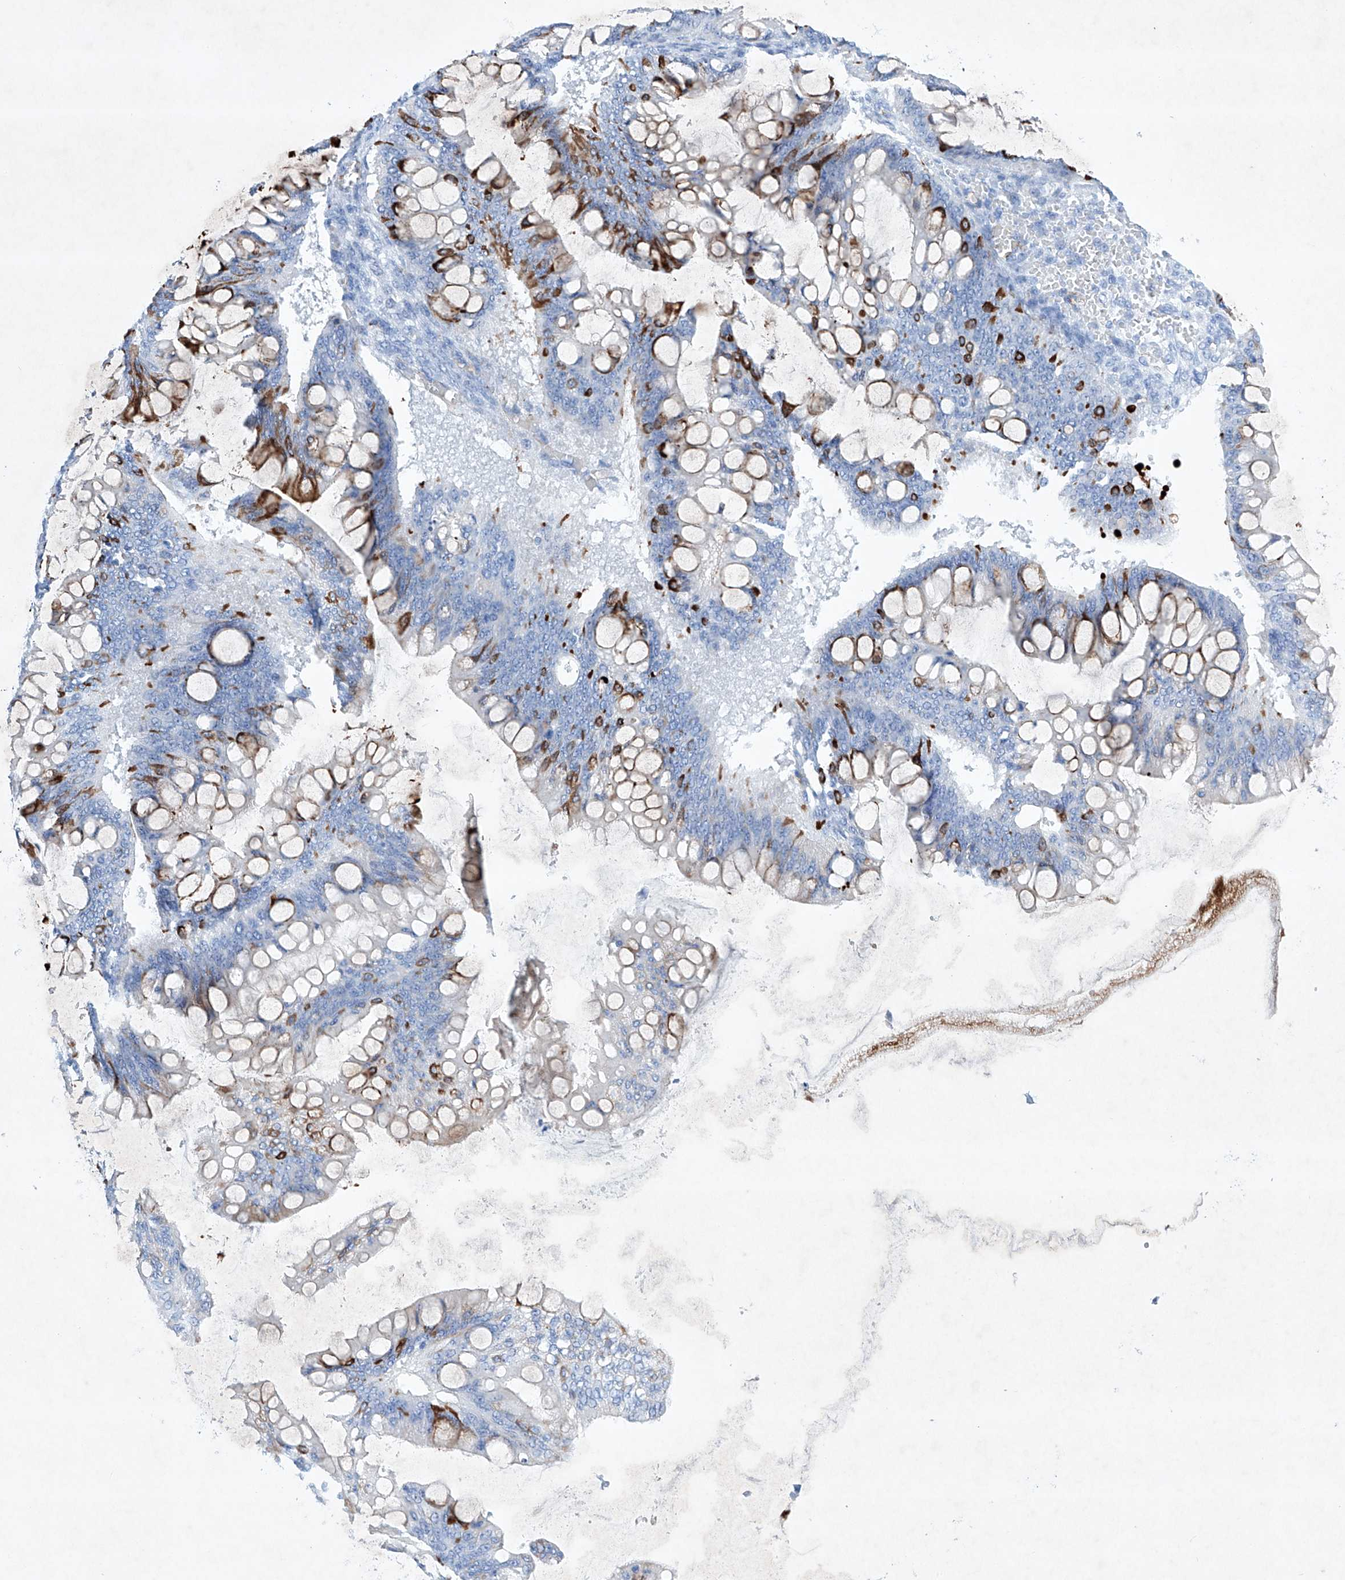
{"staining": {"intensity": "strong", "quantity": "<25%", "location": "cytoplasmic/membranous"}, "tissue": "ovarian cancer", "cell_type": "Tumor cells", "image_type": "cancer", "snomed": [{"axis": "morphology", "description": "Cystadenocarcinoma, mucinous, NOS"}, {"axis": "topography", "description": "Ovary"}], "caption": "Tumor cells show medium levels of strong cytoplasmic/membranous staining in approximately <25% of cells in ovarian cancer.", "gene": "ETV7", "patient": {"sex": "female", "age": 73}}